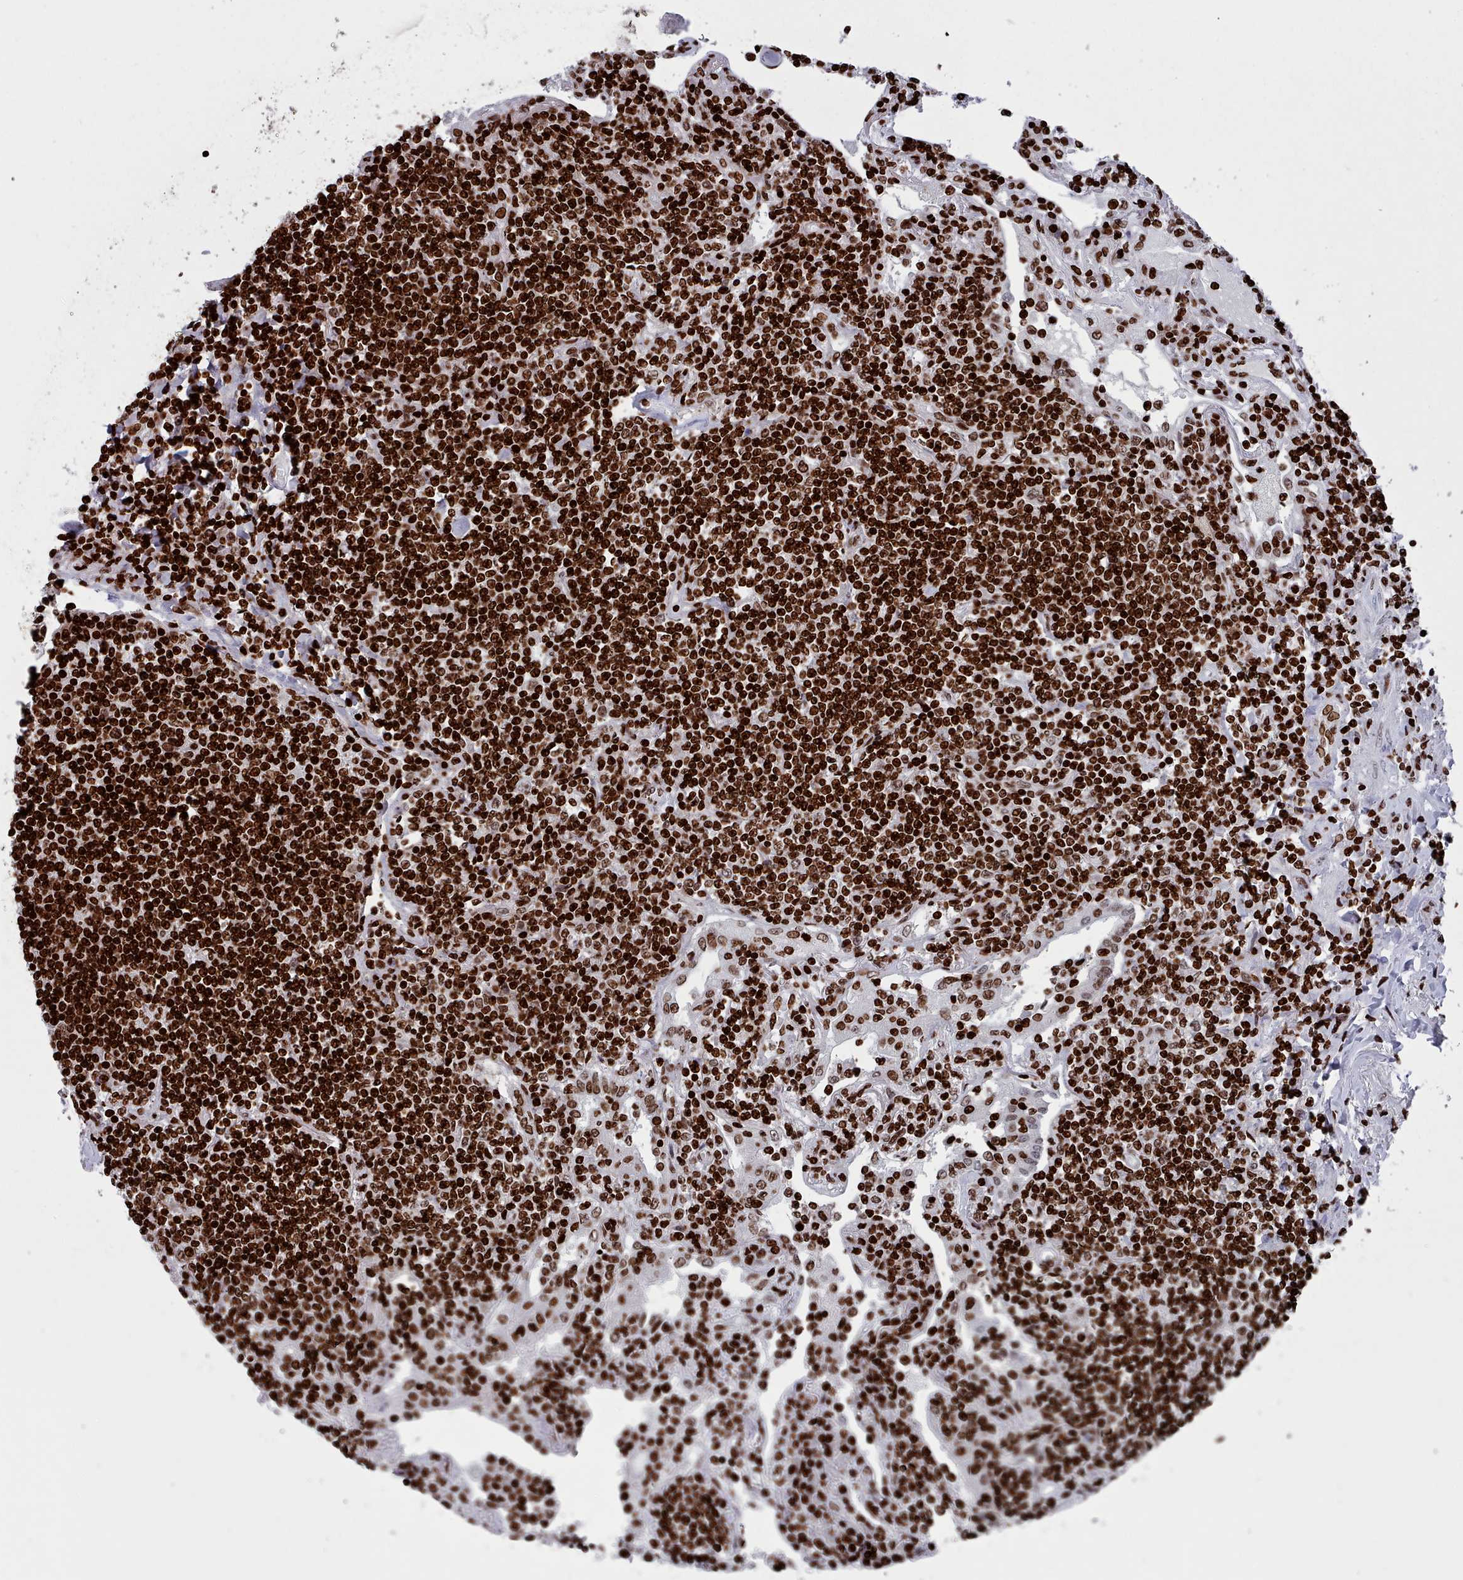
{"staining": {"intensity": "strong", "quantity": ">75%", "location": "nuclear"}, "tissue": "lymphoma", "cell_type": "Tumor cells", "image_type": "cancer", "snomed": [{"axis": "morphology", "description": "Malignant lymphoma, non-Hodgkin's type, Low grade"}, {"axis": "topography", "description": "Lung"}], "caption": "DAB immunohistochemical staining of lymphoma shows strong nuclear protein staining in approximately >75% of tumor cells.", "gene": "PCDHB12", "patient": {"sex": "female", "age": 71}}